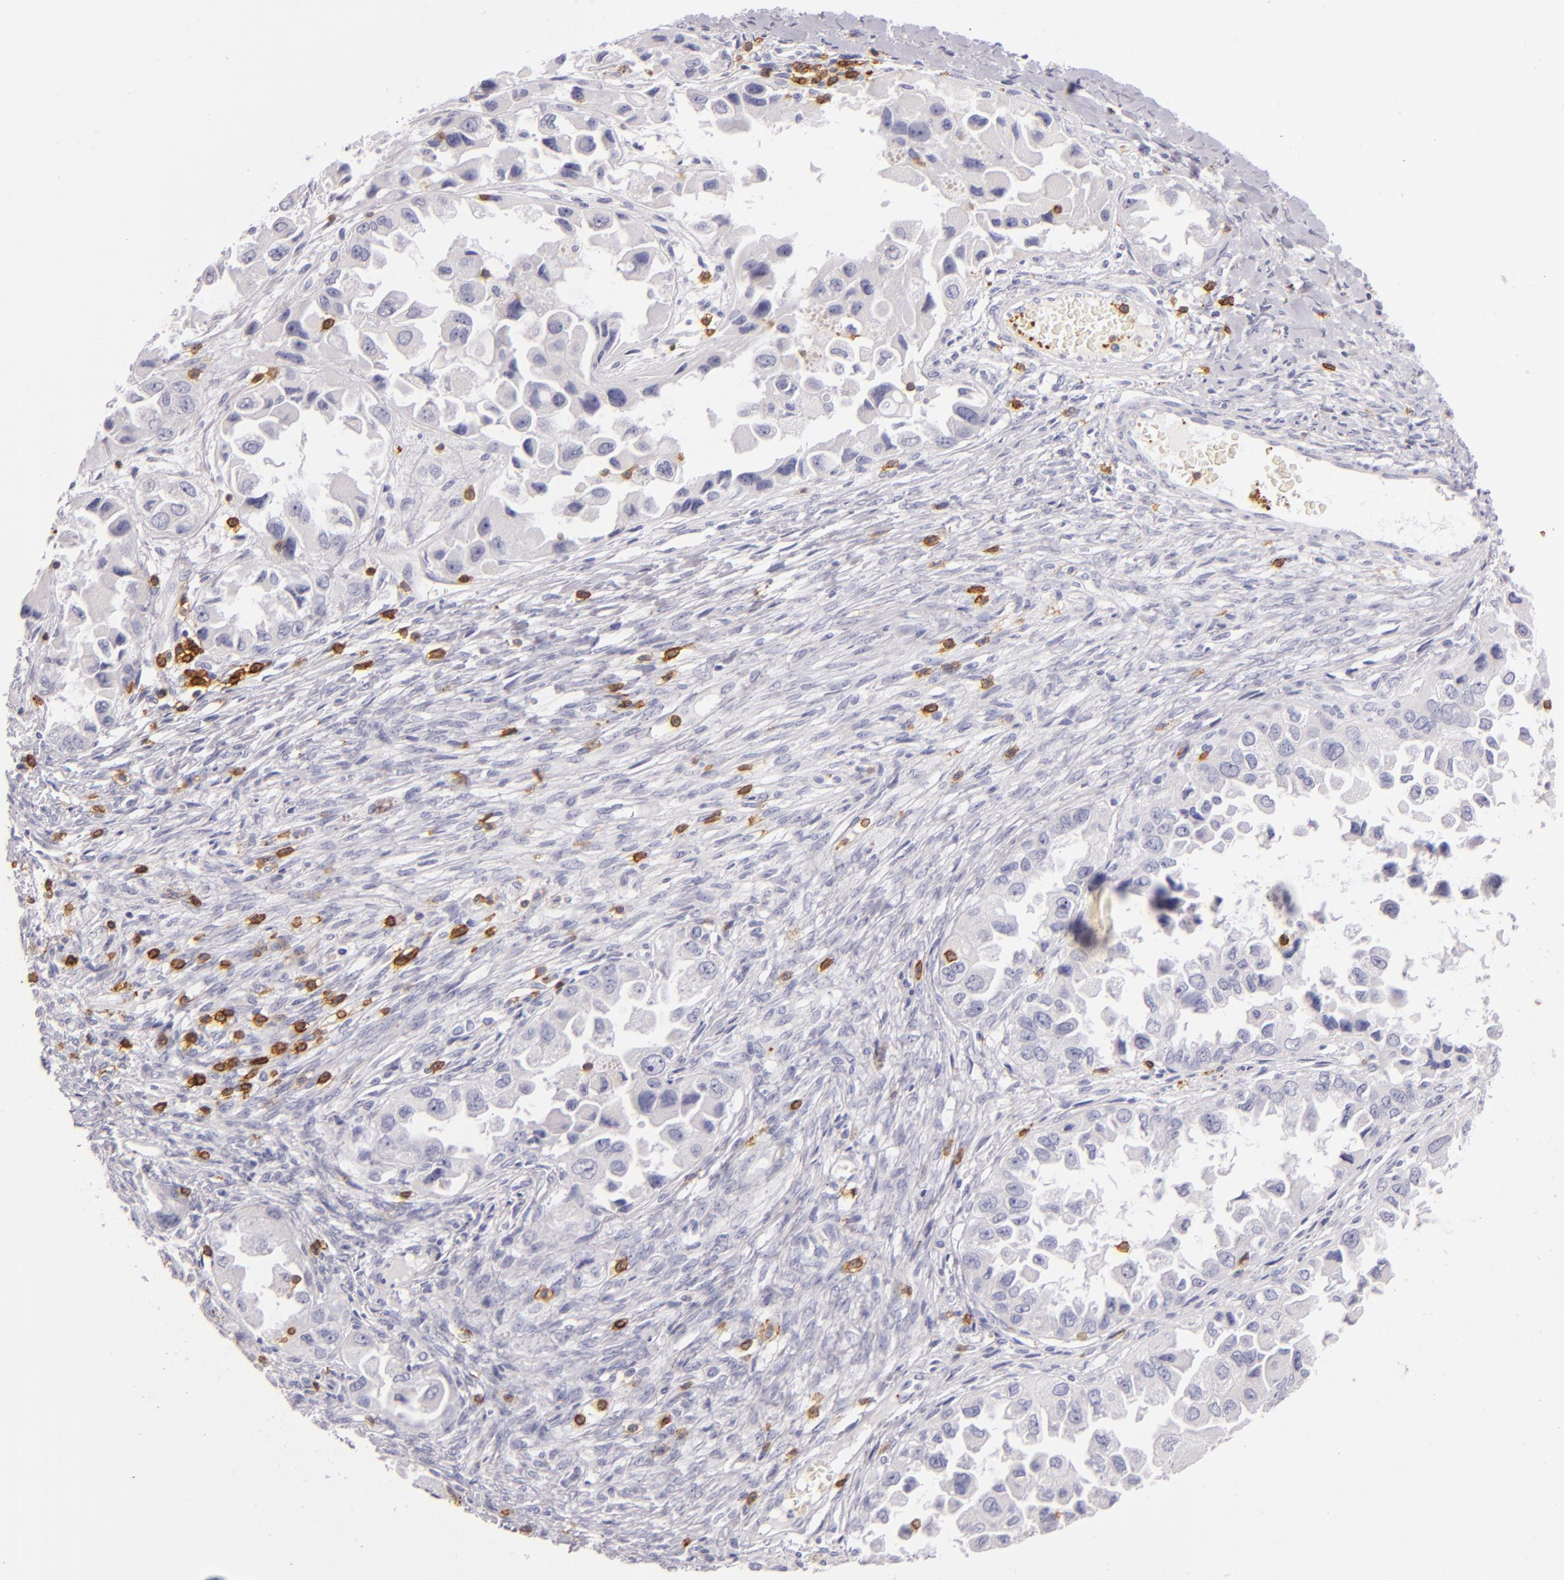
{"staining": {"intensity": "negative", "quantity": "none", "location": "none"}, "tissue": "ovarian cancer", "cell_type": "Tumor cells", "image_type": "cancer", "snomed": [{"axis": "morphology", "description": "Cystadenocarcinoma, serous, NOS"}, {"axis": "topography", "description": "Ovary"}], "caption": "DAB immunohistochemical staining of human serous cystadenocarcinoma (ovarian) displays no significant positivity in tumor cells.", "gene": "LAT", "patient": {"sex": "female", "age": 84}}